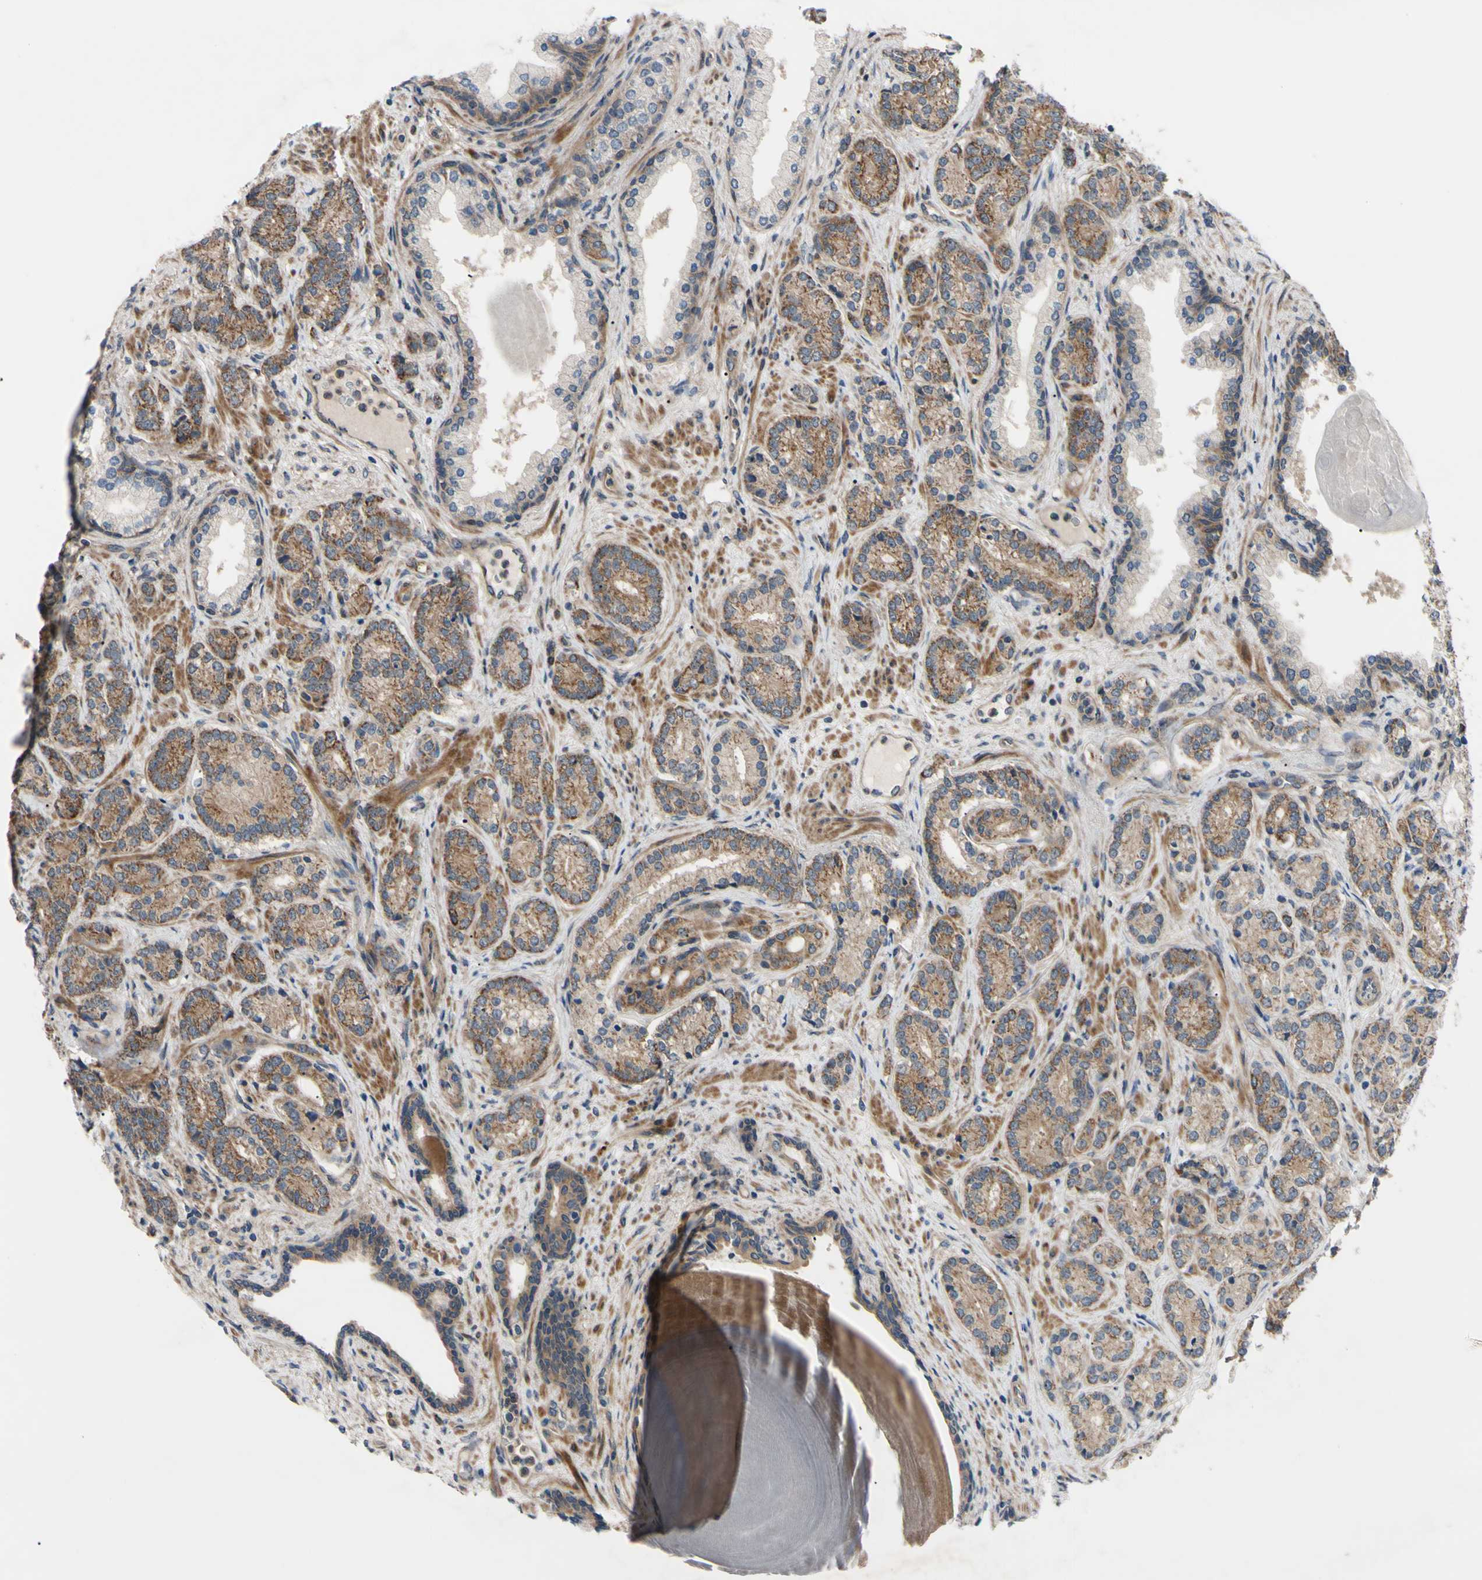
{"staining": {"intensity": "moderate", "quantity": ">75%", "location": "cytoplasmic/membranous"}, "tissue": "prostate cancer", "cell_type": "Tumor cells", "image_type": "cancer", "snomed": [{"axis": "morphology", "description": "Adenocarcinoma, High grade"}, {"axis": "topography", "description": "Prostate"}], "caption": "Immunohistochemical staining of prostate high-grade adenocarcinoma exhibits medium levels of moderate cytoplasmic/membranous staining in about >75% of tumor cells. (Stains: DAB in brown, nuclei in blue, Microscopy: brightfield microscopy at high magnification).", "gene": "SVIL", "patient": {"sex": "male", "age": 61}}